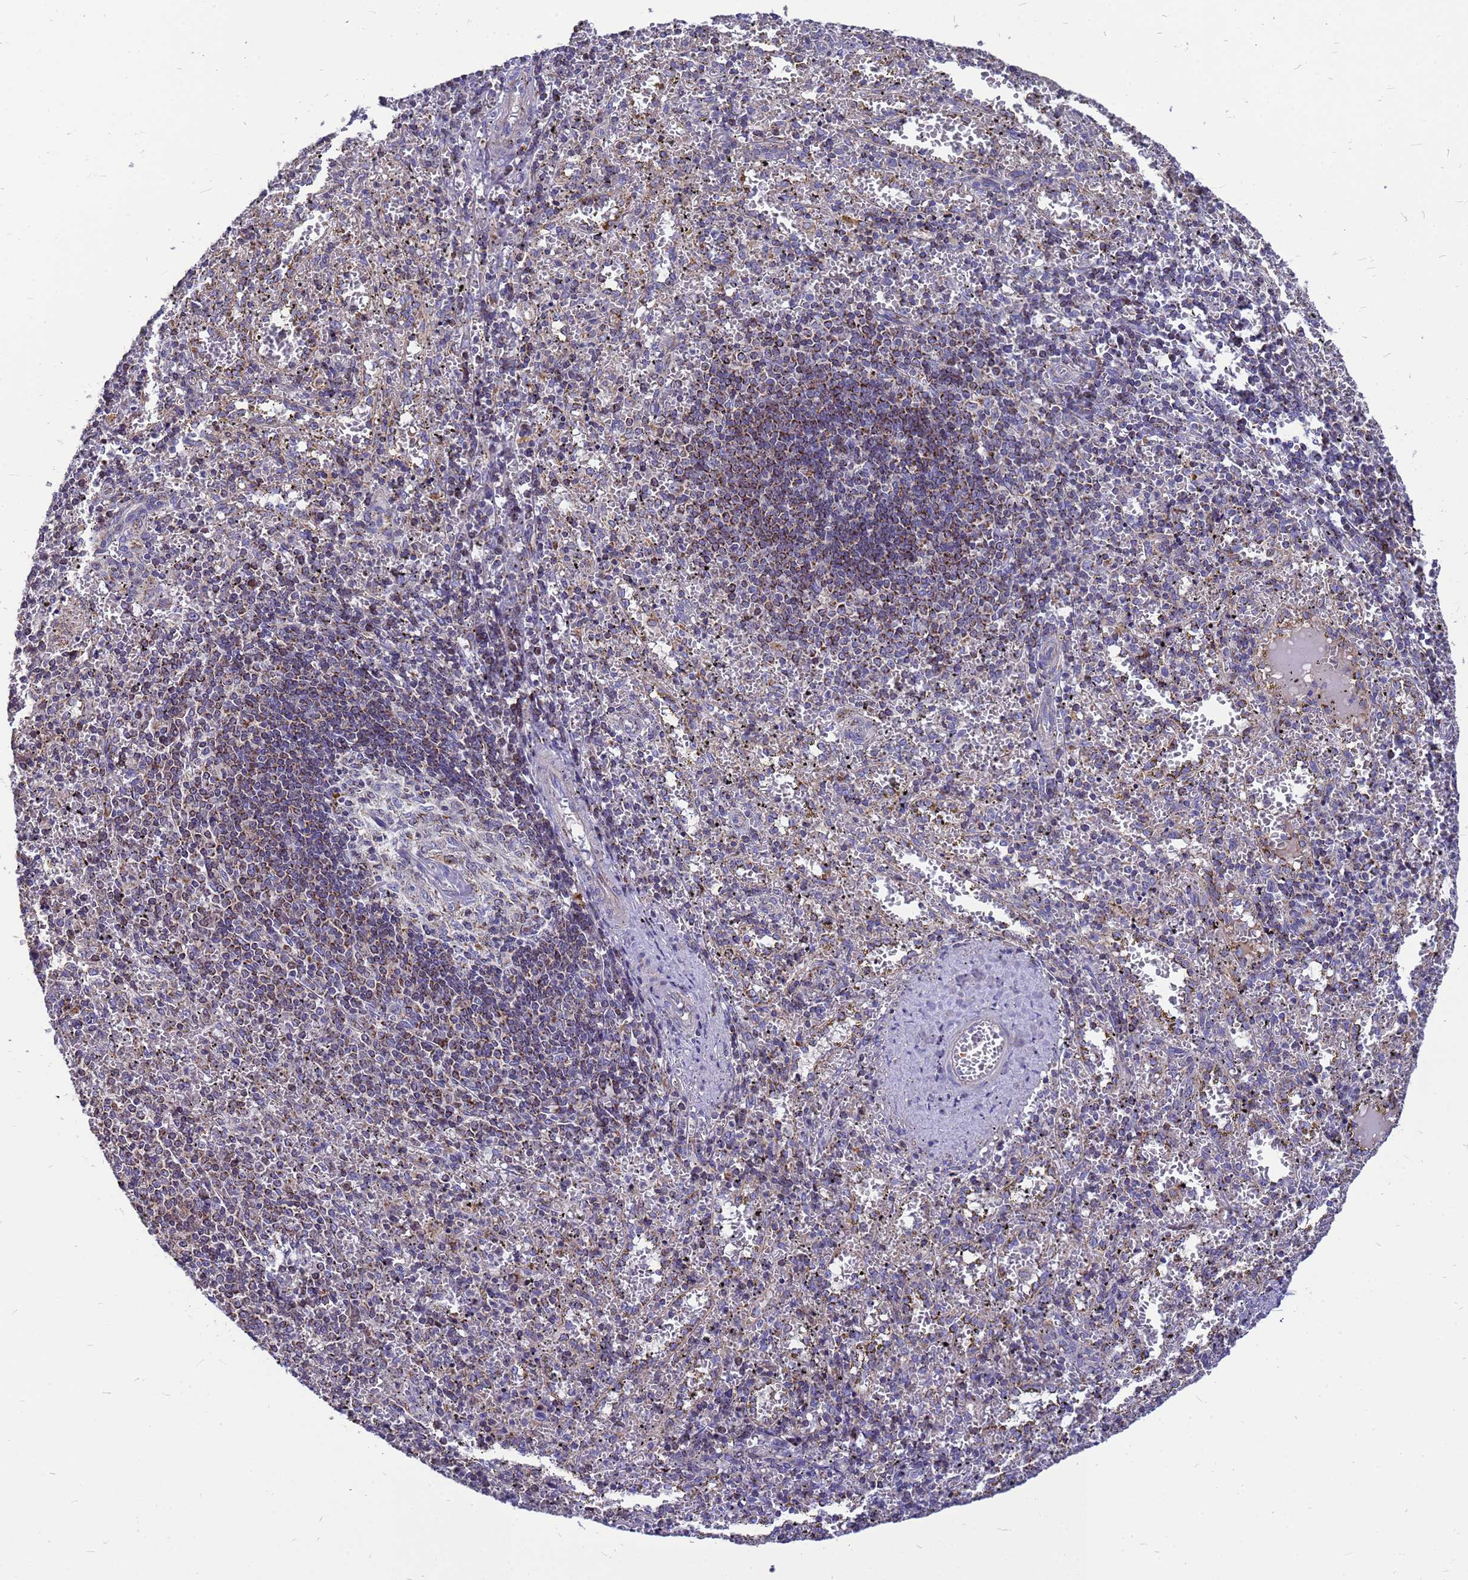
{"staining": {"intensity": "moderate", "quantity": "<25%", "location": "cytoplasmic/membranous"}, "tissue": "spleen", "cell_type": "Cells in red pulp", "image_type": "normal", "snomed": [{"axis": "morphology", "description": "Normal tissue, NOS"}, {"axis": "topography", "description": "Spleen"}], "caption": "Immunohistochemical staining of unremarkable spleen exhibits moderate cytoplasmic/membranous protein expression in approximately <25% of cells in red pulp.", "gene": "CMC4", "patient": {"sex": "male", "age": 11}}